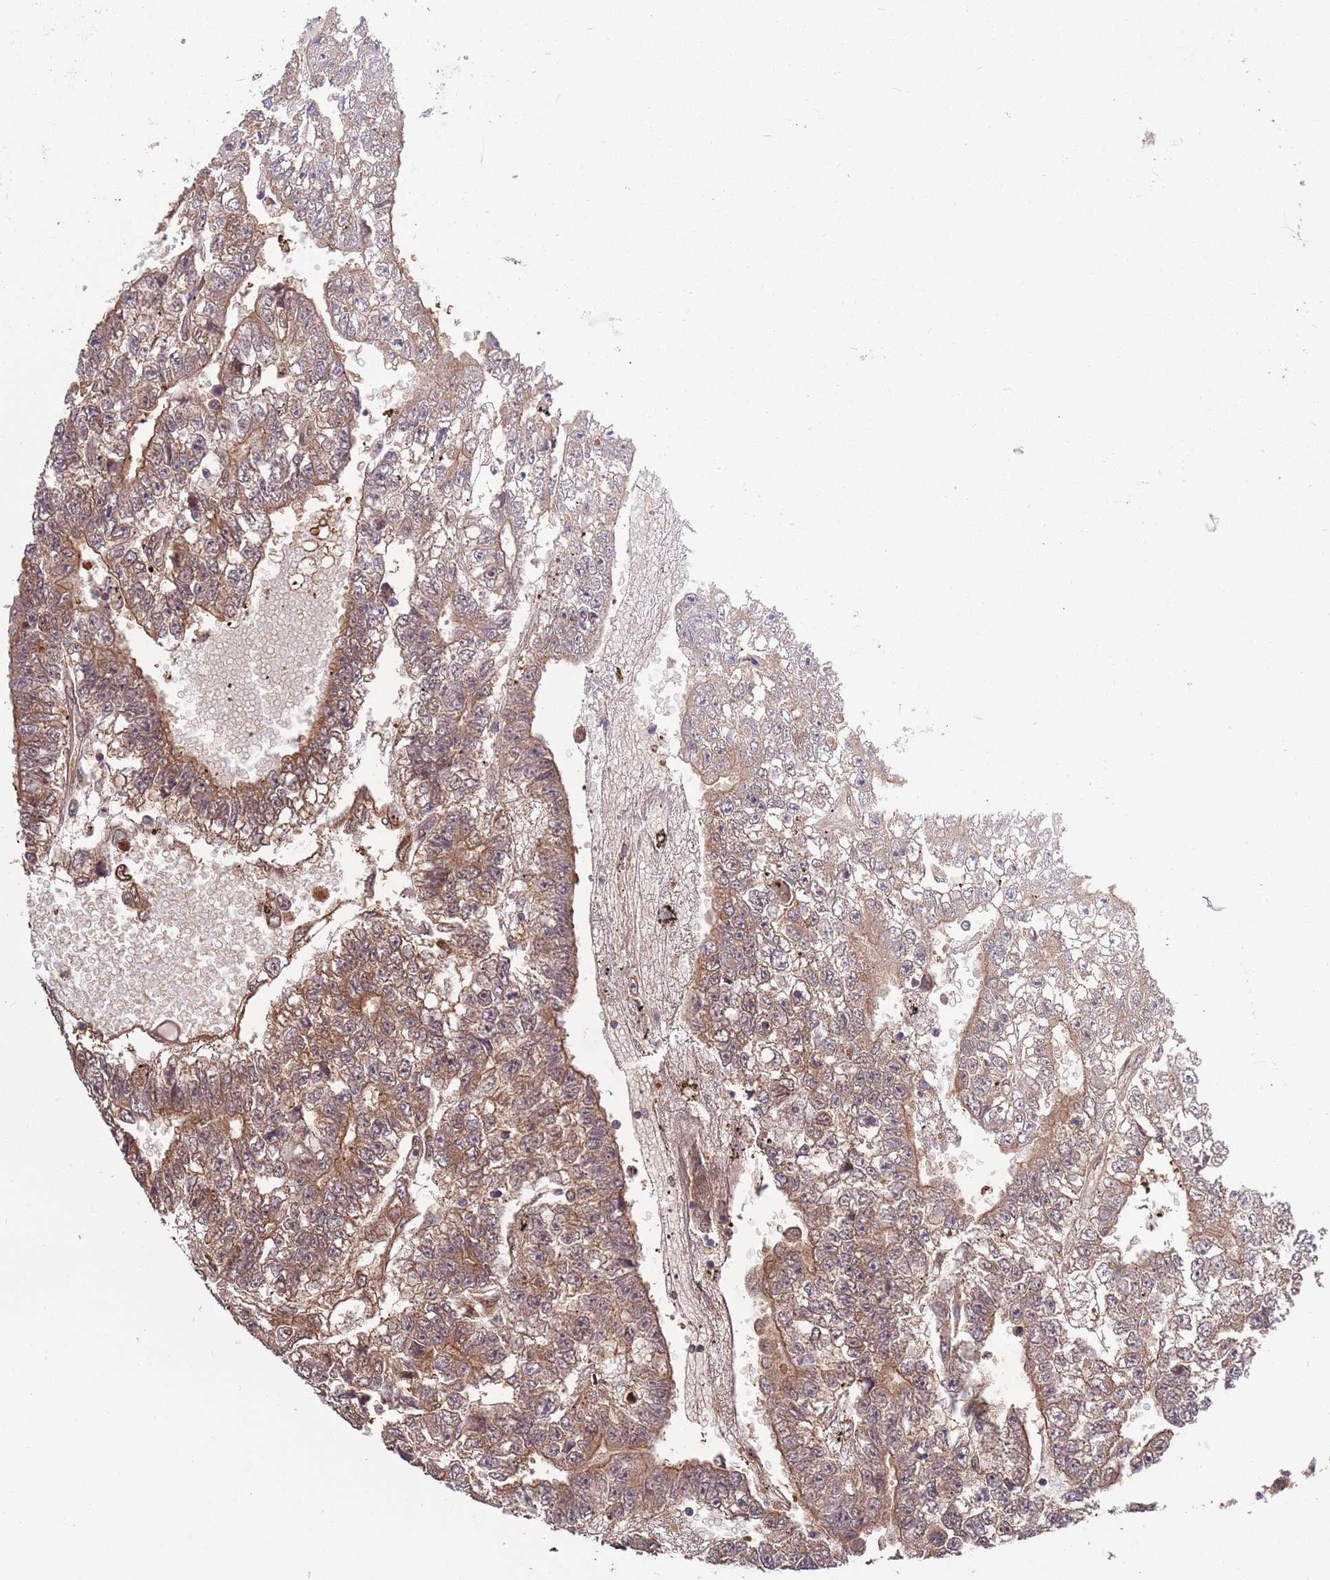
{"staining": {"intensity": "moderate", "quantity": ">75%", "location": "cytoplasmic/membranous"}, "tissue": "testis cancer", "cell_type": "Tumor cells", "image_type": "cancer", "snomed": [{"axis": "morphology", "description": "Carcinoma, Embryonal, NOS"}, {"axis": "topography", "description": "Testis"}], "caption": "IHC of embryonal carcinoma (testis) demonstrates medium levels of moderate cytoplasmic/membranous expression in about >75% of tumor cells.", "gene": "ZNF665", "patient": {"sex": "male", "age": 25}}